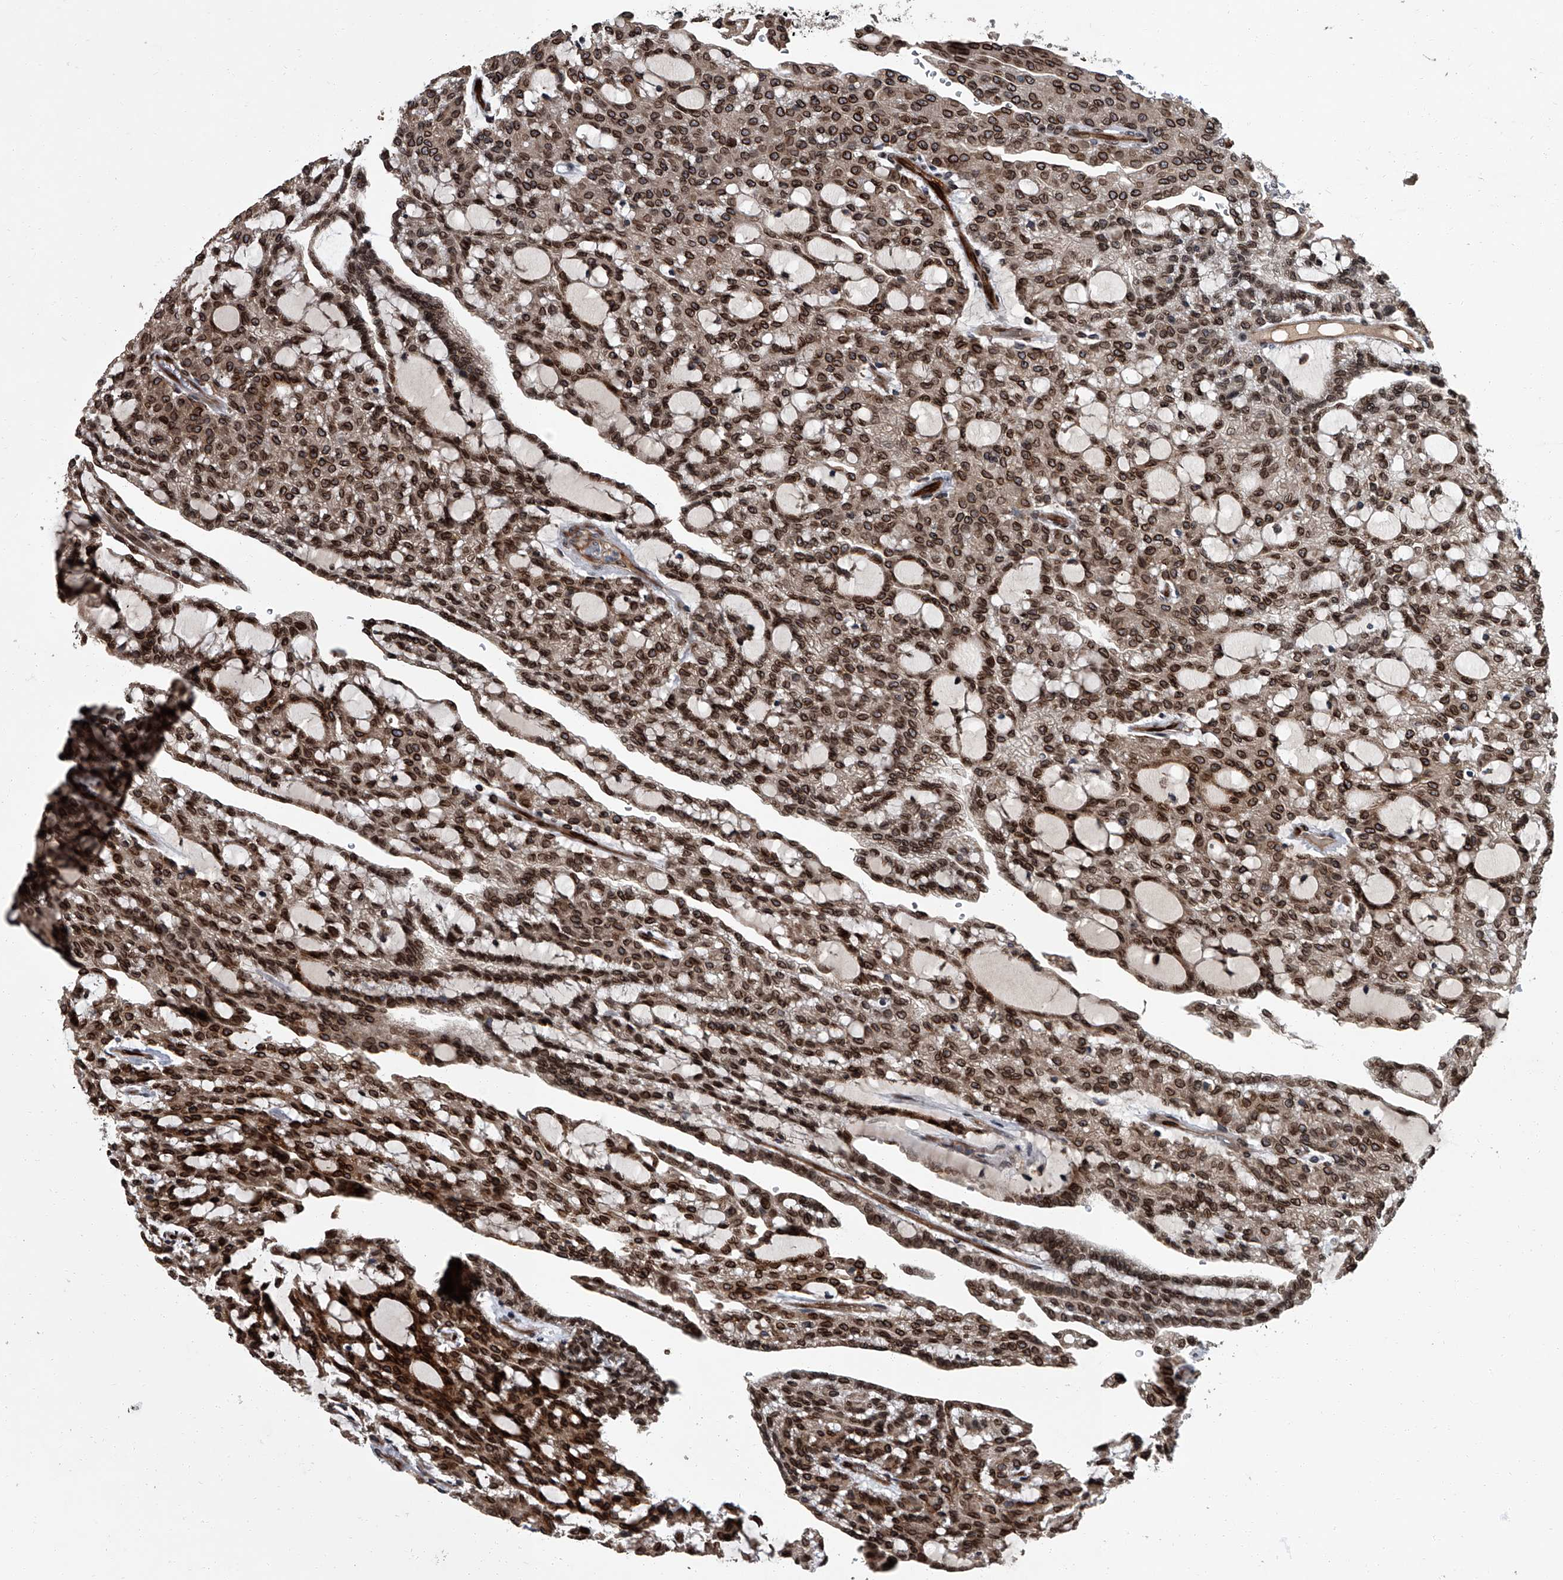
{"staining": {"intensity": "strong", "quantity": ">75%", "location": "cytoplasmic/membranous,nuclear"}, "tissue": "renal cancer", "cell_type": "Tumor cells", "image_type": "cancer", "snomed": [{"axis": "morphology", "description": "Adenocarcinoma, NOS"}, {"axis": "topography", "description": "Kidney"}], "caption": "Human adenocarcinoma (renal) stained with a brown dye reveals strong cytoplasmic/membranous and nuclear positive expression in about >75% of tumor cells.", "gene": "LRRC8C", "patient": {"sex": "male", "age": 63}}